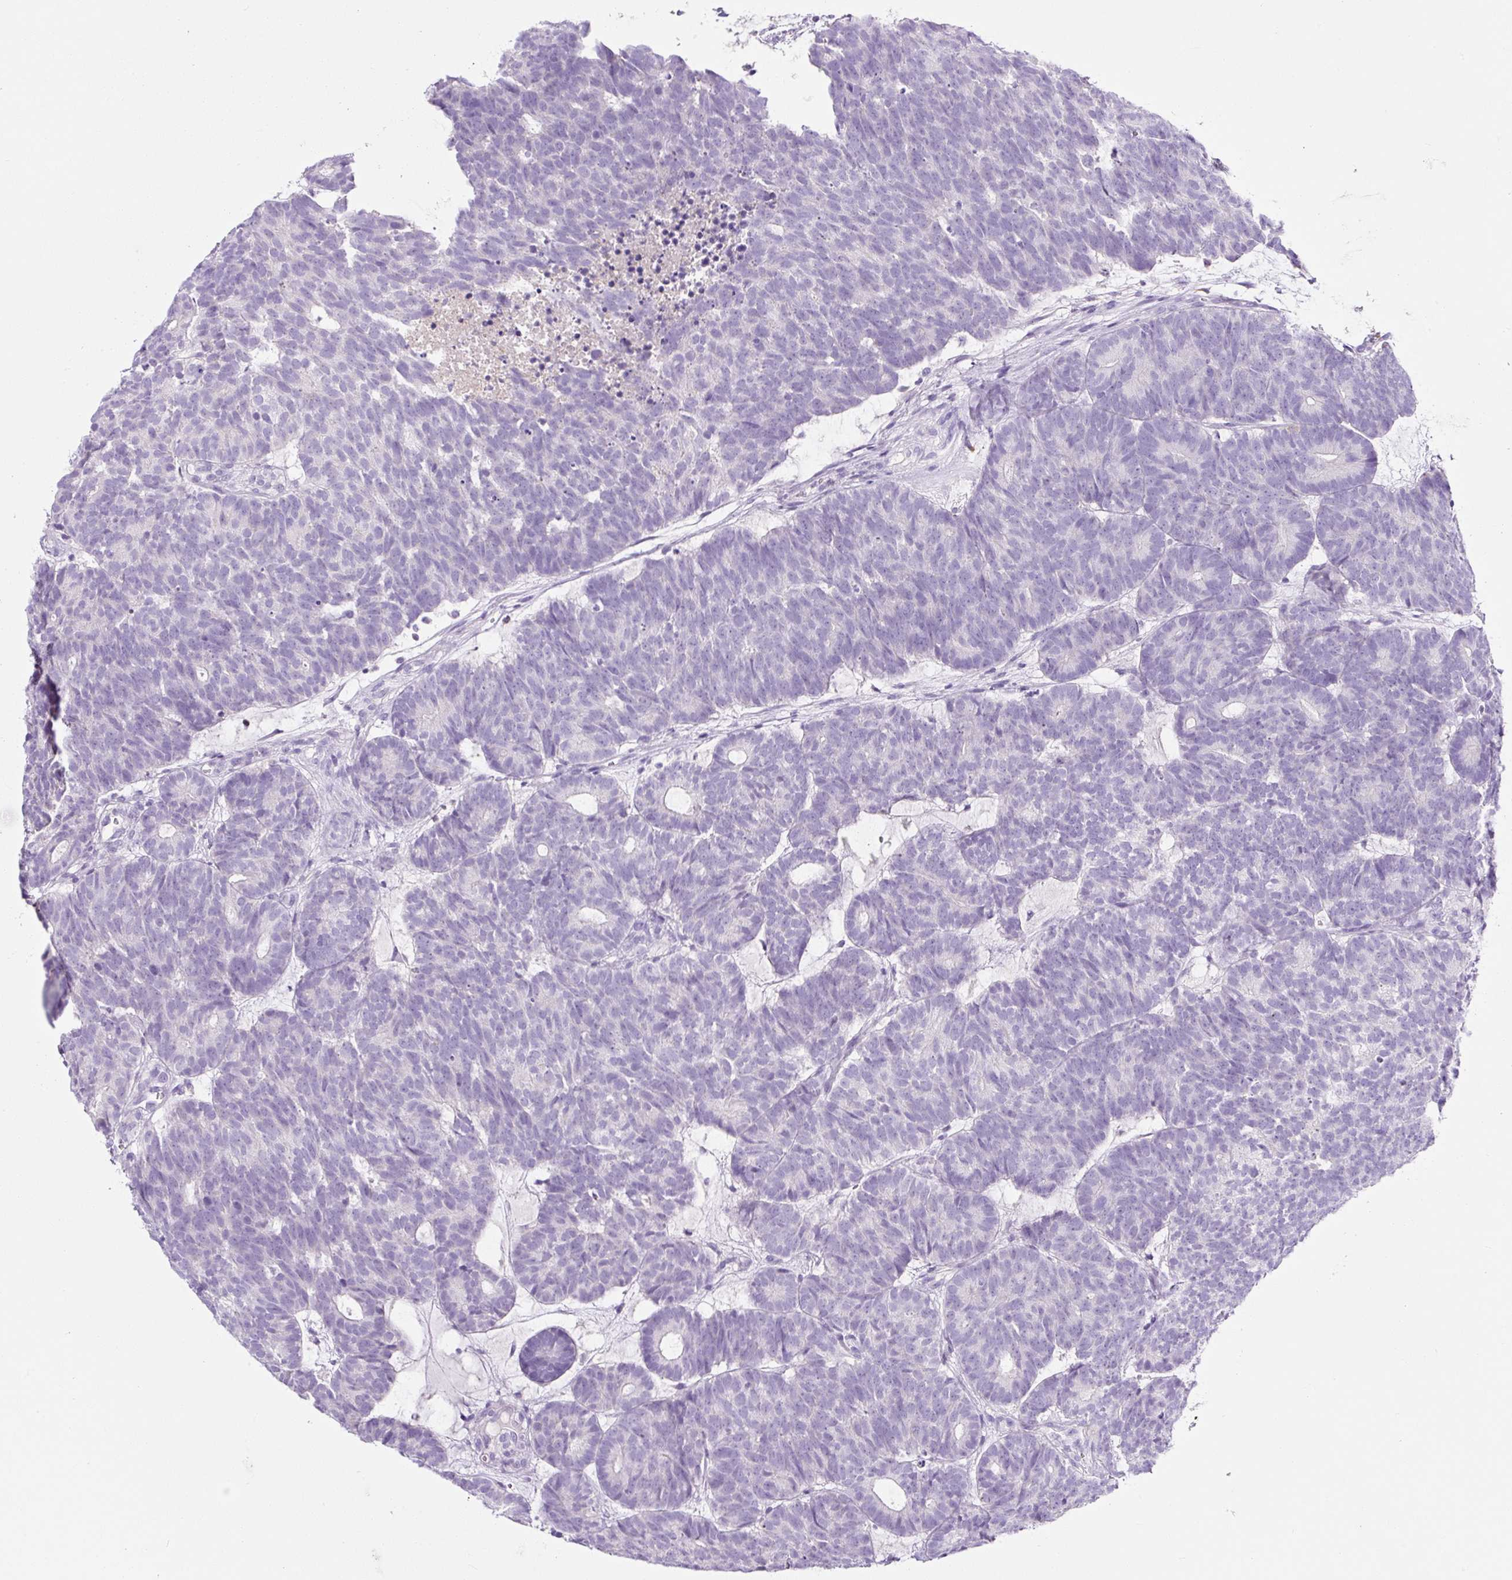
{"staining": {"intensity": "negative", "quantity": "none", "location": "none"}, "tissue": "head and neck cancer", "cell_type": "Tumor cells", "image_type": "cancer", "snomed": [{"axis": "morphology", "description": "Adenocarcinoma, NOS"}, {"axis": "topography", "description": "Head-Neck"}], "caption": "Histopathology image shows no protein positivity in tumor cells of head and neck cancer tissue.", "gene": "RNF212B", "patient": {"sex": "female", "age": 81}}